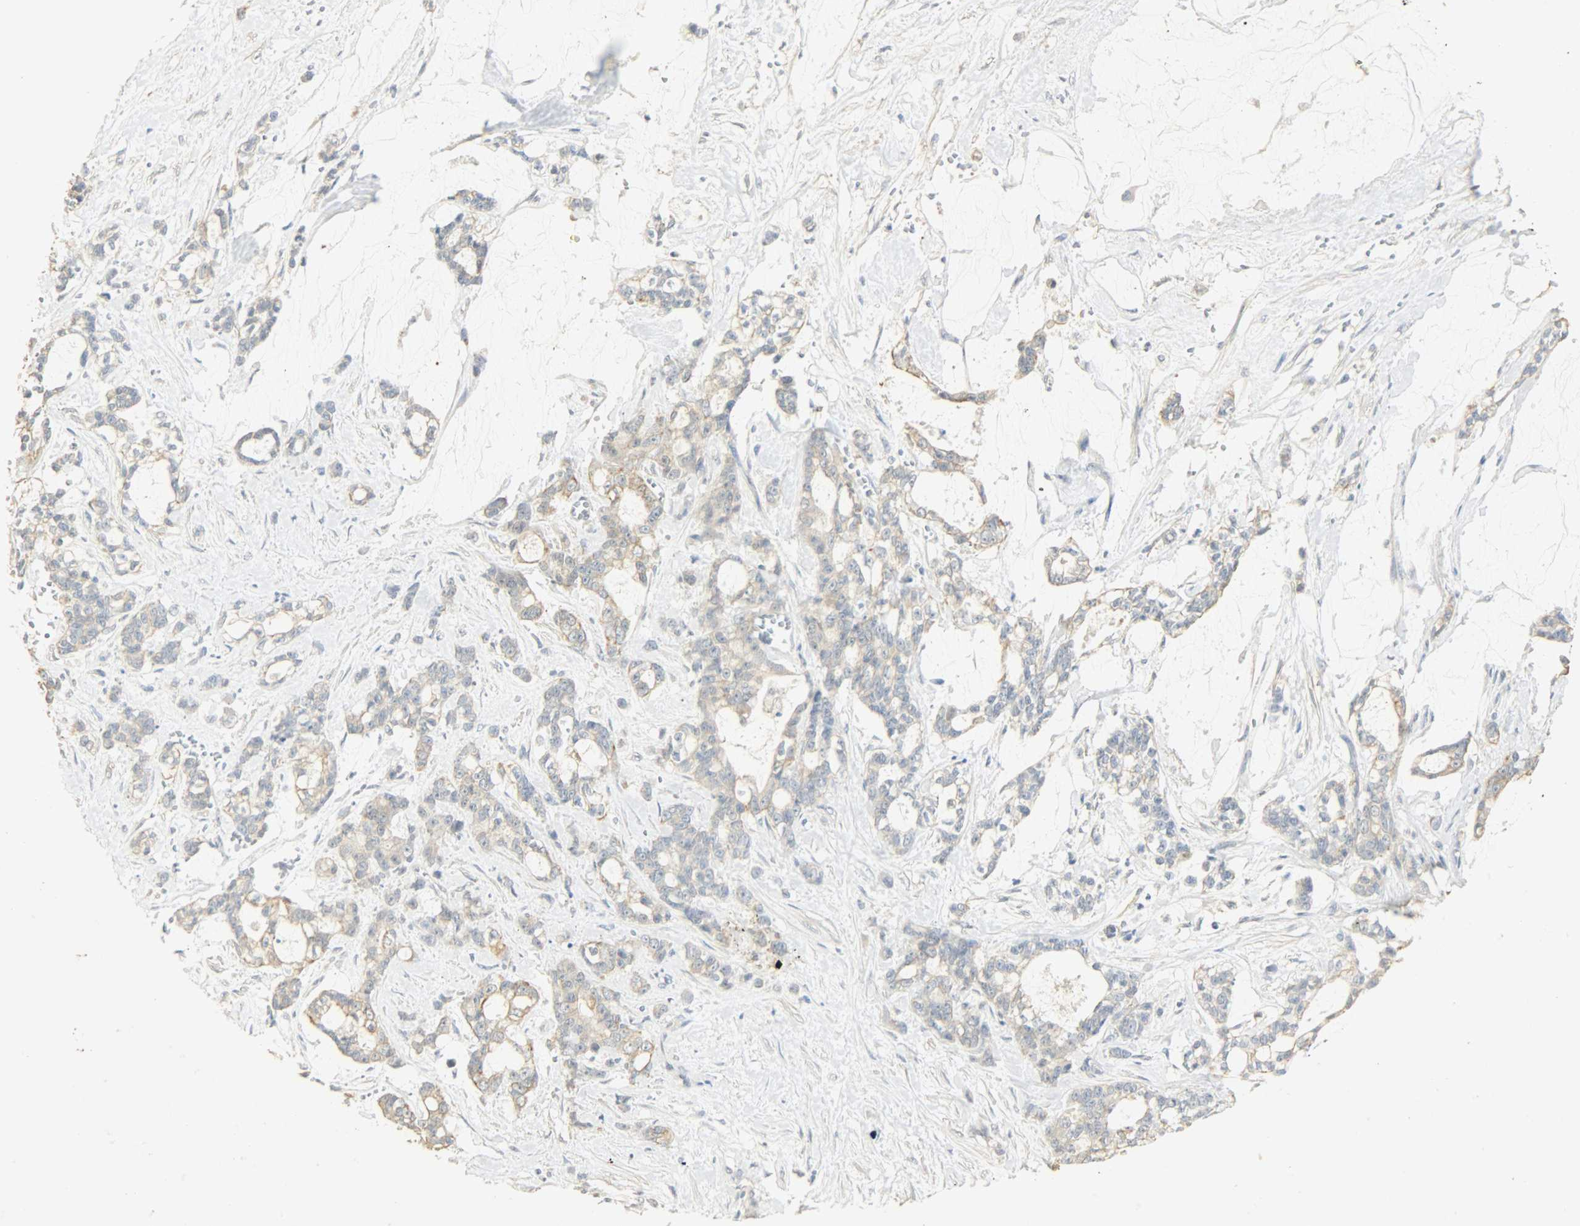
{"staining": {"intensity": "moderate", "quantity": ">75%", "location": "cytoplasmic/membranous"}, "tissue": "pancreatic cancer", "cell_type": "Tumor cells", "image_type": "cancer", "snomed": [{"axis": "morphology", "description": "Adenocarcinoma, NOS"}, {"axis": "topography", "description": "Pancreas"}], "caption": "Immunohistochemistry (IHC) histopathology image of pancreatic adenocarcinoma stained for a protein (brown), which exhibits medium levels of moderate cytoplasmic/membranous positivity in about >75% of tumor cells.", "gene": "USP13", "patient": {"sex": "female", "age": 73}}